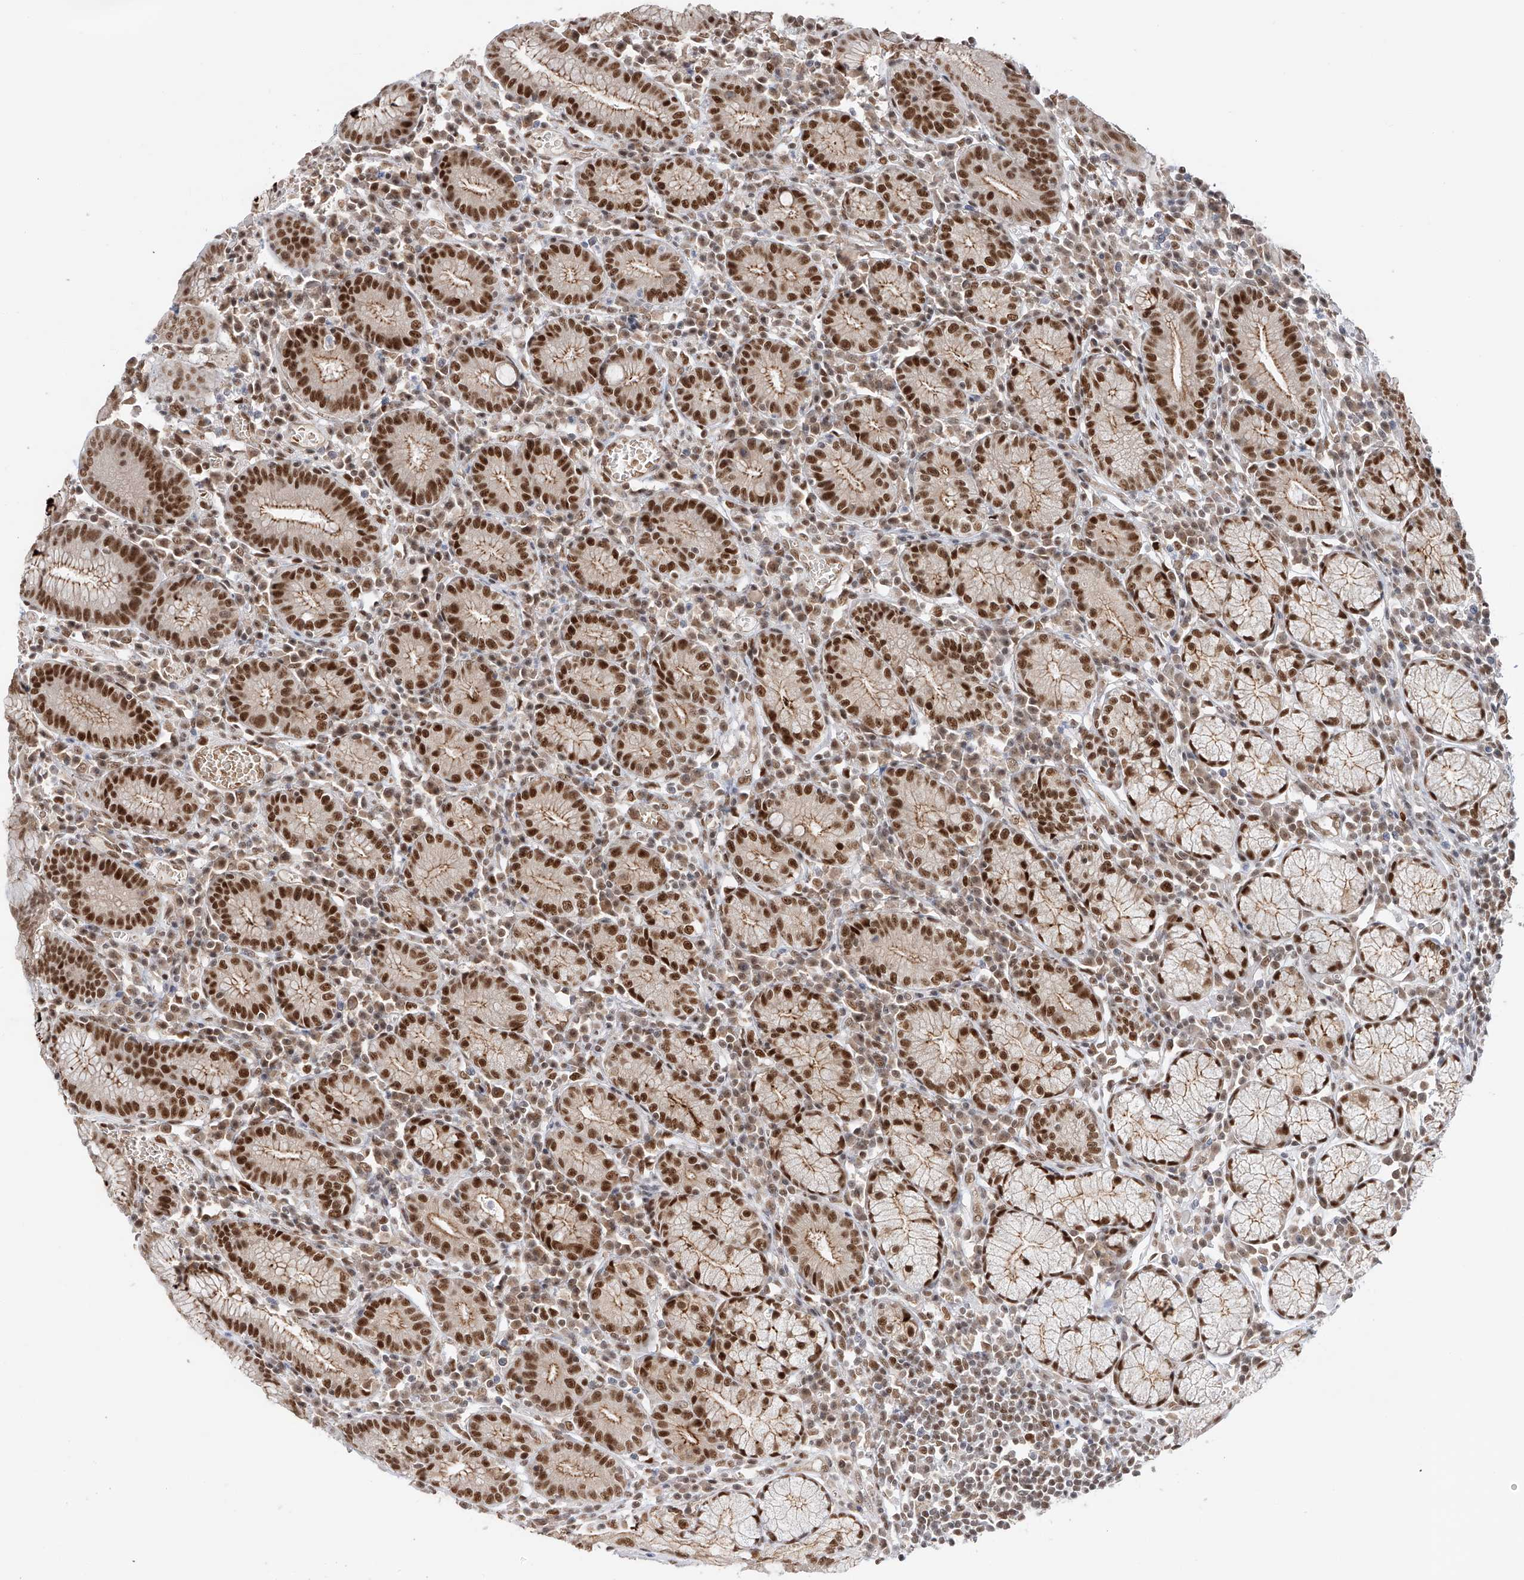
{"staining": {"intensity": "strong", "quantity": ">75%", "location": "cytoplasmic/membranous,nuclear"}, "tissue": "stomach", "cell_type": "Glandular cells", "image_type": "normal", "snomed": [{"axis": "morphology", "description": "Normal tissue, NOS"}, {"axis": "topography", "description": "Stomach"}], "caption": "Protein staining of benign stomach shows strong cytoplasmic/membranous,nuclear staining in about >75% of glandular cells. The protein is shown in brown color, while the nuclei are stained blue.", "gene": "POGK", "patient": {"sex": "male", "age": 55}}